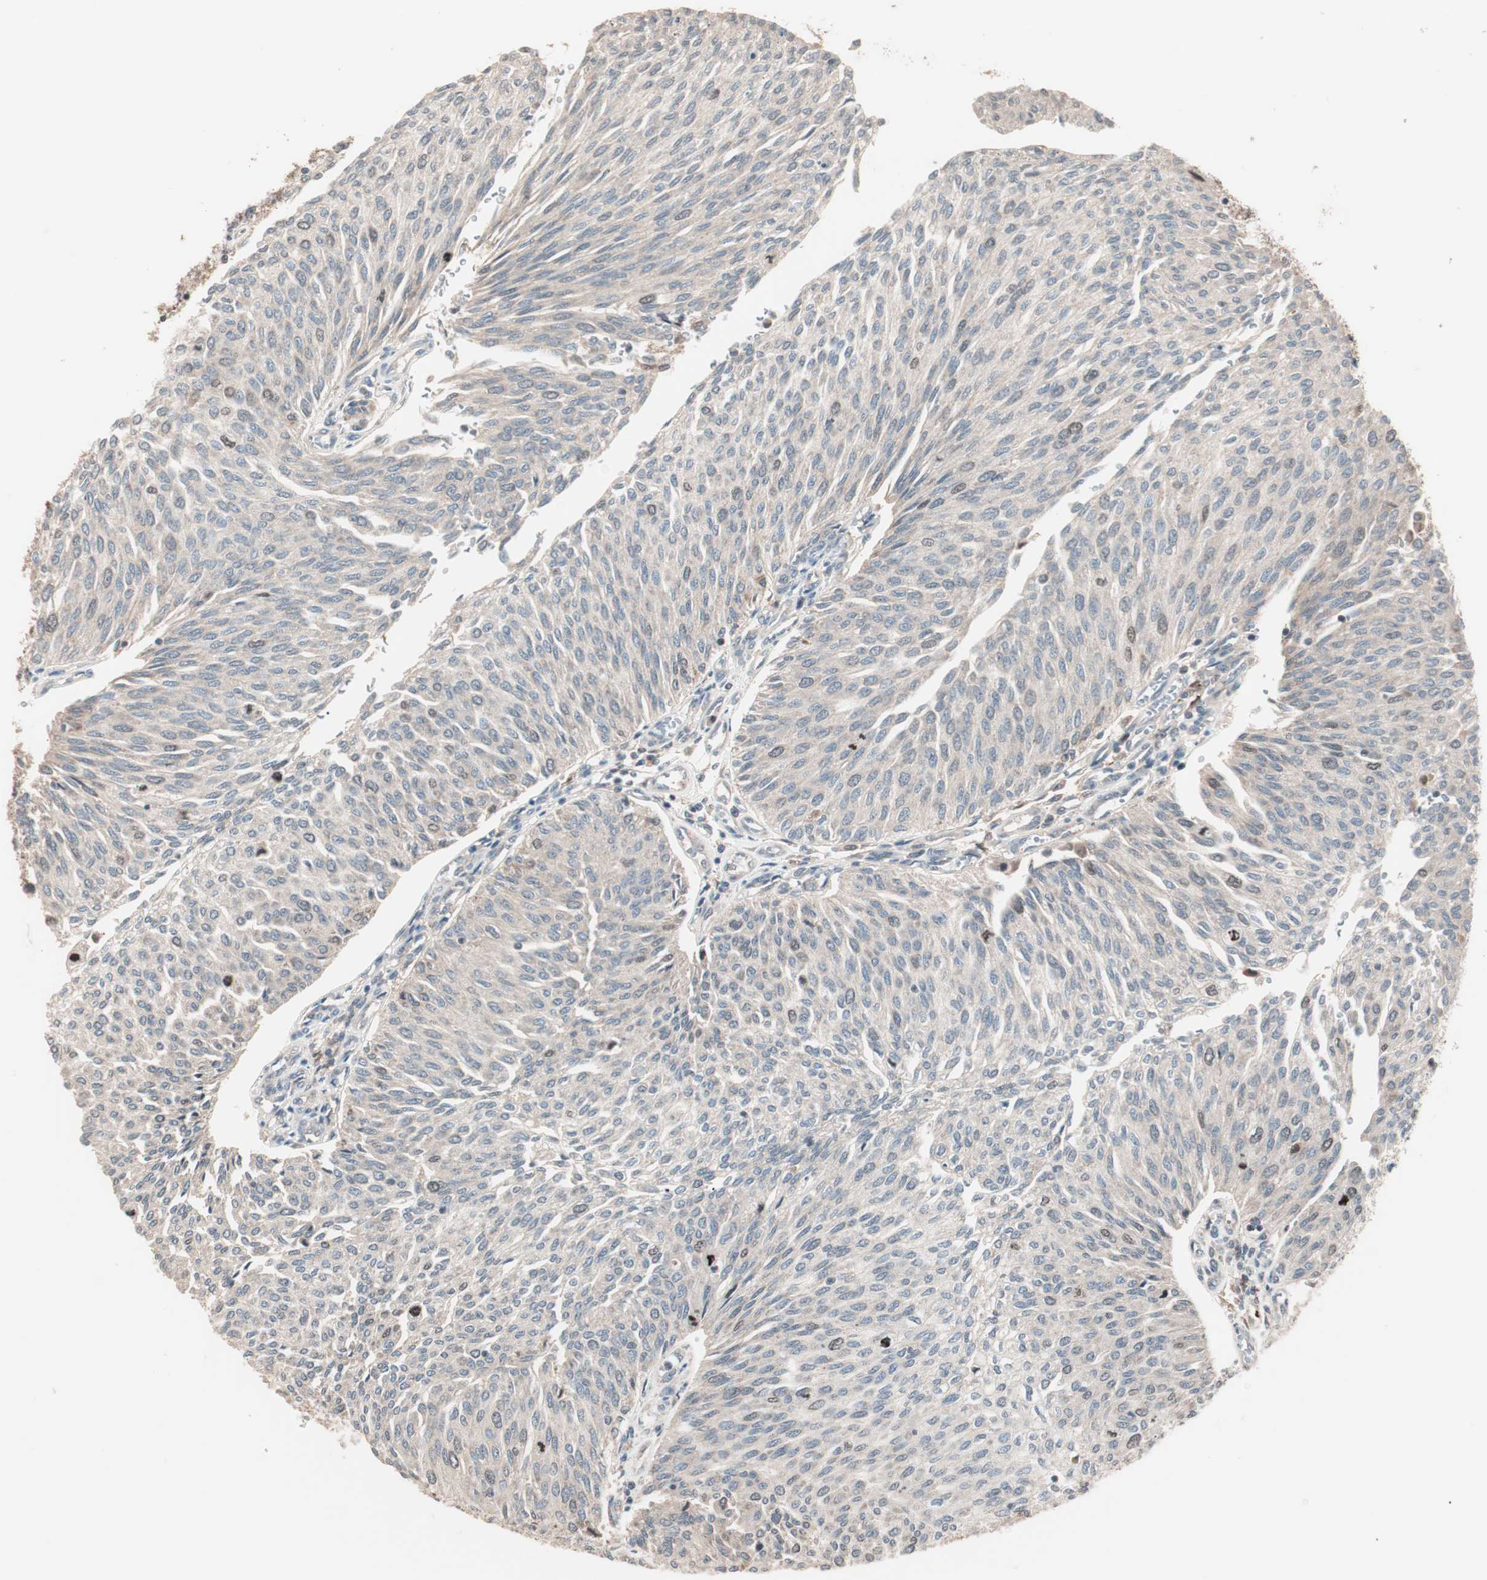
{"staining": {"intensity": "weak", "quantity": ">75%", "location": "cytoplasmic/membranous"}, "tissue": "urothelial cancer", "cell_type": "Tumor cells", "image_type": "cancer", "snomed": [{"axis": "morphology", "description": "Urothelial carcinoma, Low grade"}, {"axis": "topography", "description": "Urinary bladder"}], "caption": "This image shows immunohistochemistry staining of urothelial carcinoma (low-grade), with low weak cytoplasmic/membranous positivity in about >75% of tumor cells.", "gene": "NFRKB", "patient": {"sex": "female", "age": 79}}